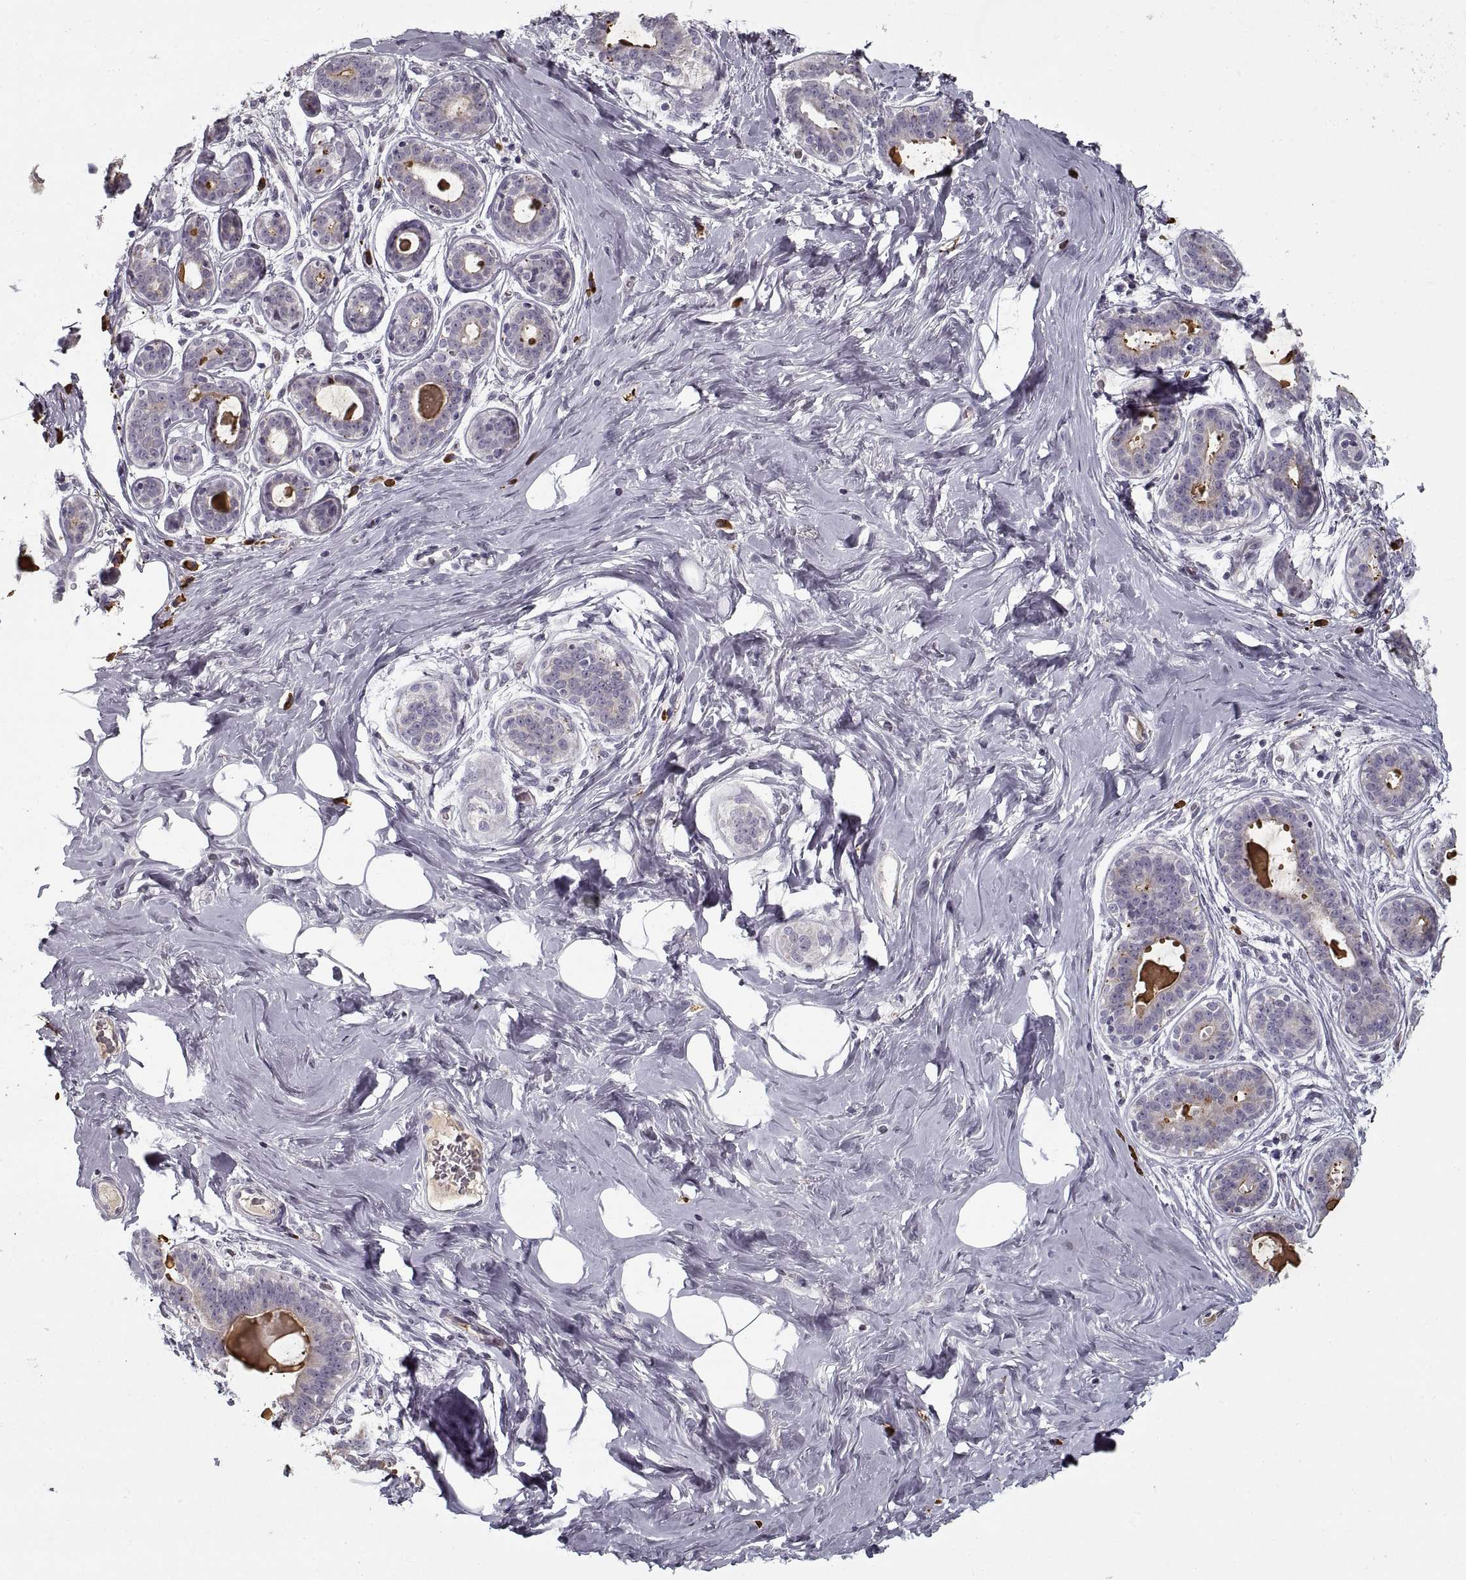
{"staining": {"intensity": "negative", "quantity": "none", "location": "none"}, "tissue": "breast", "cell_type": "Adipocytes", "image_type": "normal", "snomed": [{"axis": "morphology", "description": "Normal tissue, NOS"}, {"axis": "topography", "description": "Skin"}, {"axis": "topography", "description": "Breast"}], "caption": "High power microscopy histopathology image of an immunohistochemistry (IHC) histopathology image of benign breast, revealing no significant positivity in adipocytes.", "gene": "GAD2", "patient": {"sex": "female", "age": 43}}